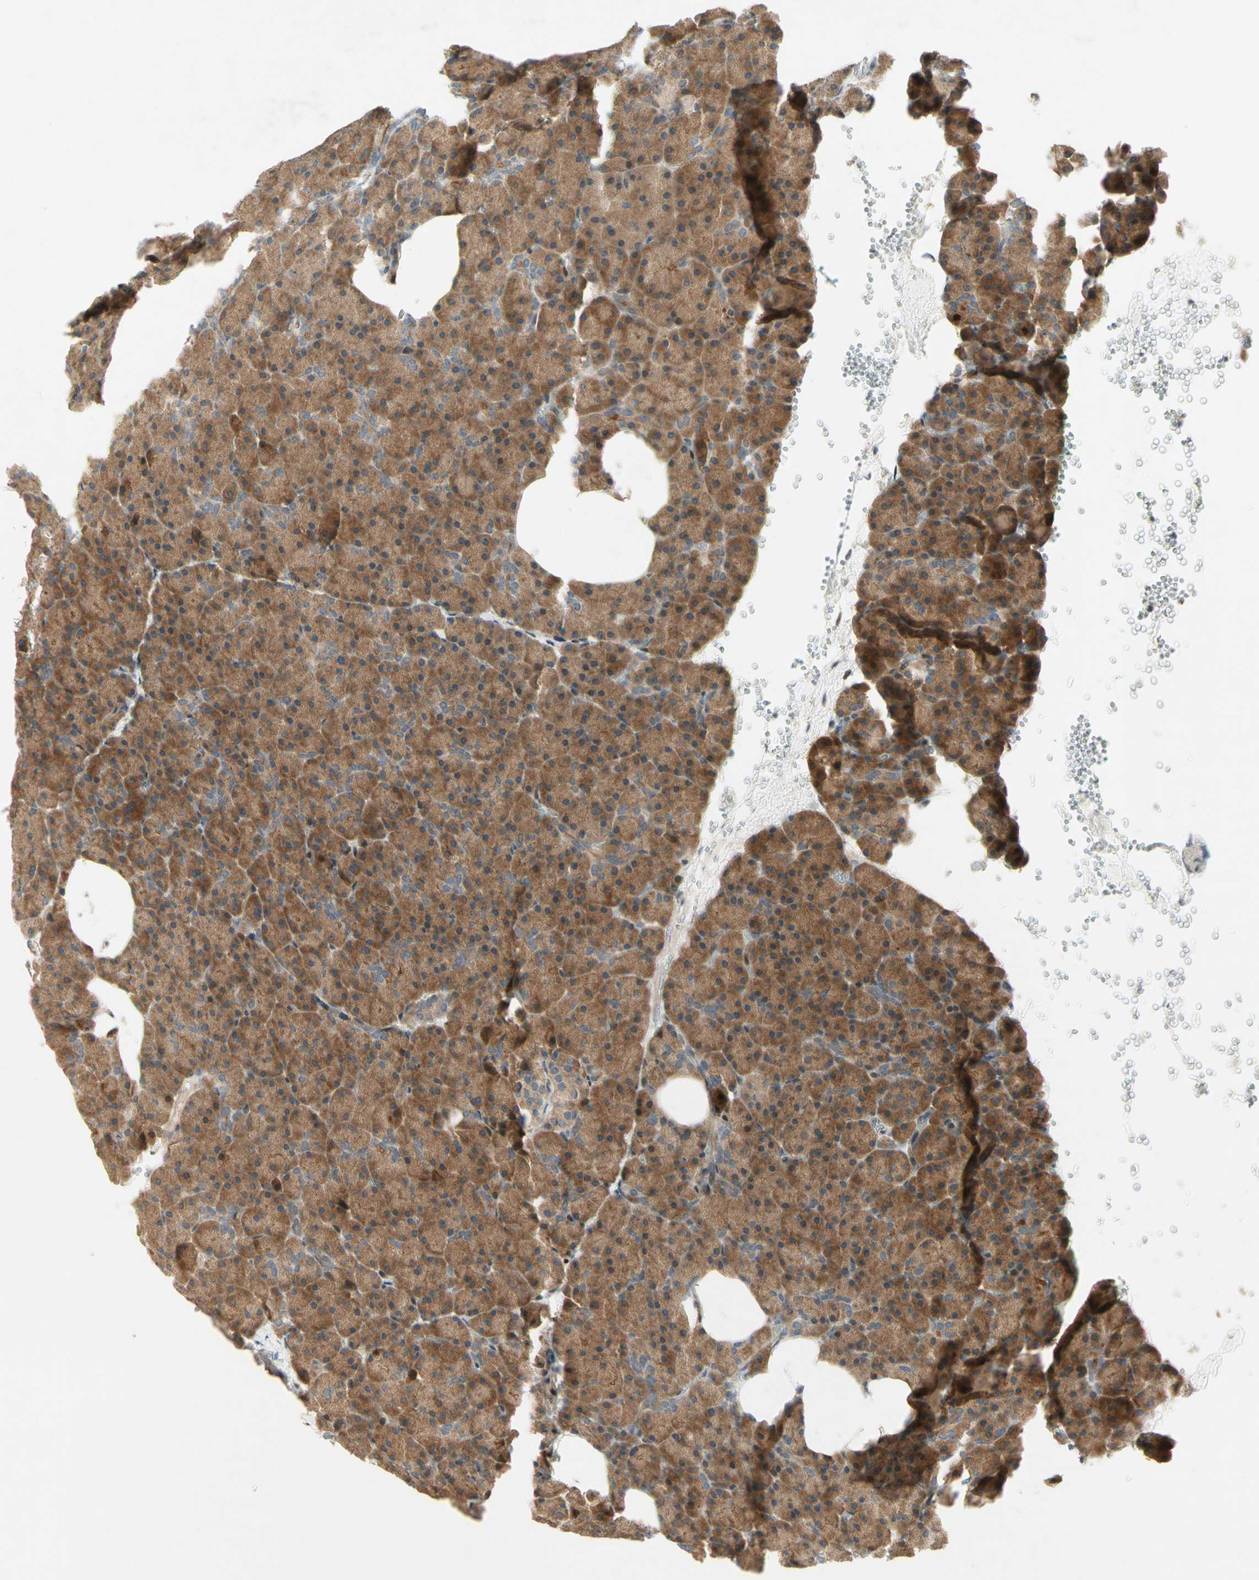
{"staining": {"intensity": "moderate", "quantity": ">75%", "location": "cytoplasmic/membranous"}, "tissue": "pancreas", "cell_type": "Exocrine glandular cells", "image_type": "normal", "snomed": [{"axis": "morphology", "description": "Normal tissue, NOS"}, {"axis": "topography", "description": "Pancreas"}], "caption": "Immunohistochemical staining of unremarkable pancreas shows moderate cytoplasmic/membranous protein expression in about >75% of exocrine glandular cells.", "gene": "ETF1", "patient": {"sex": "female", "age": 35}}